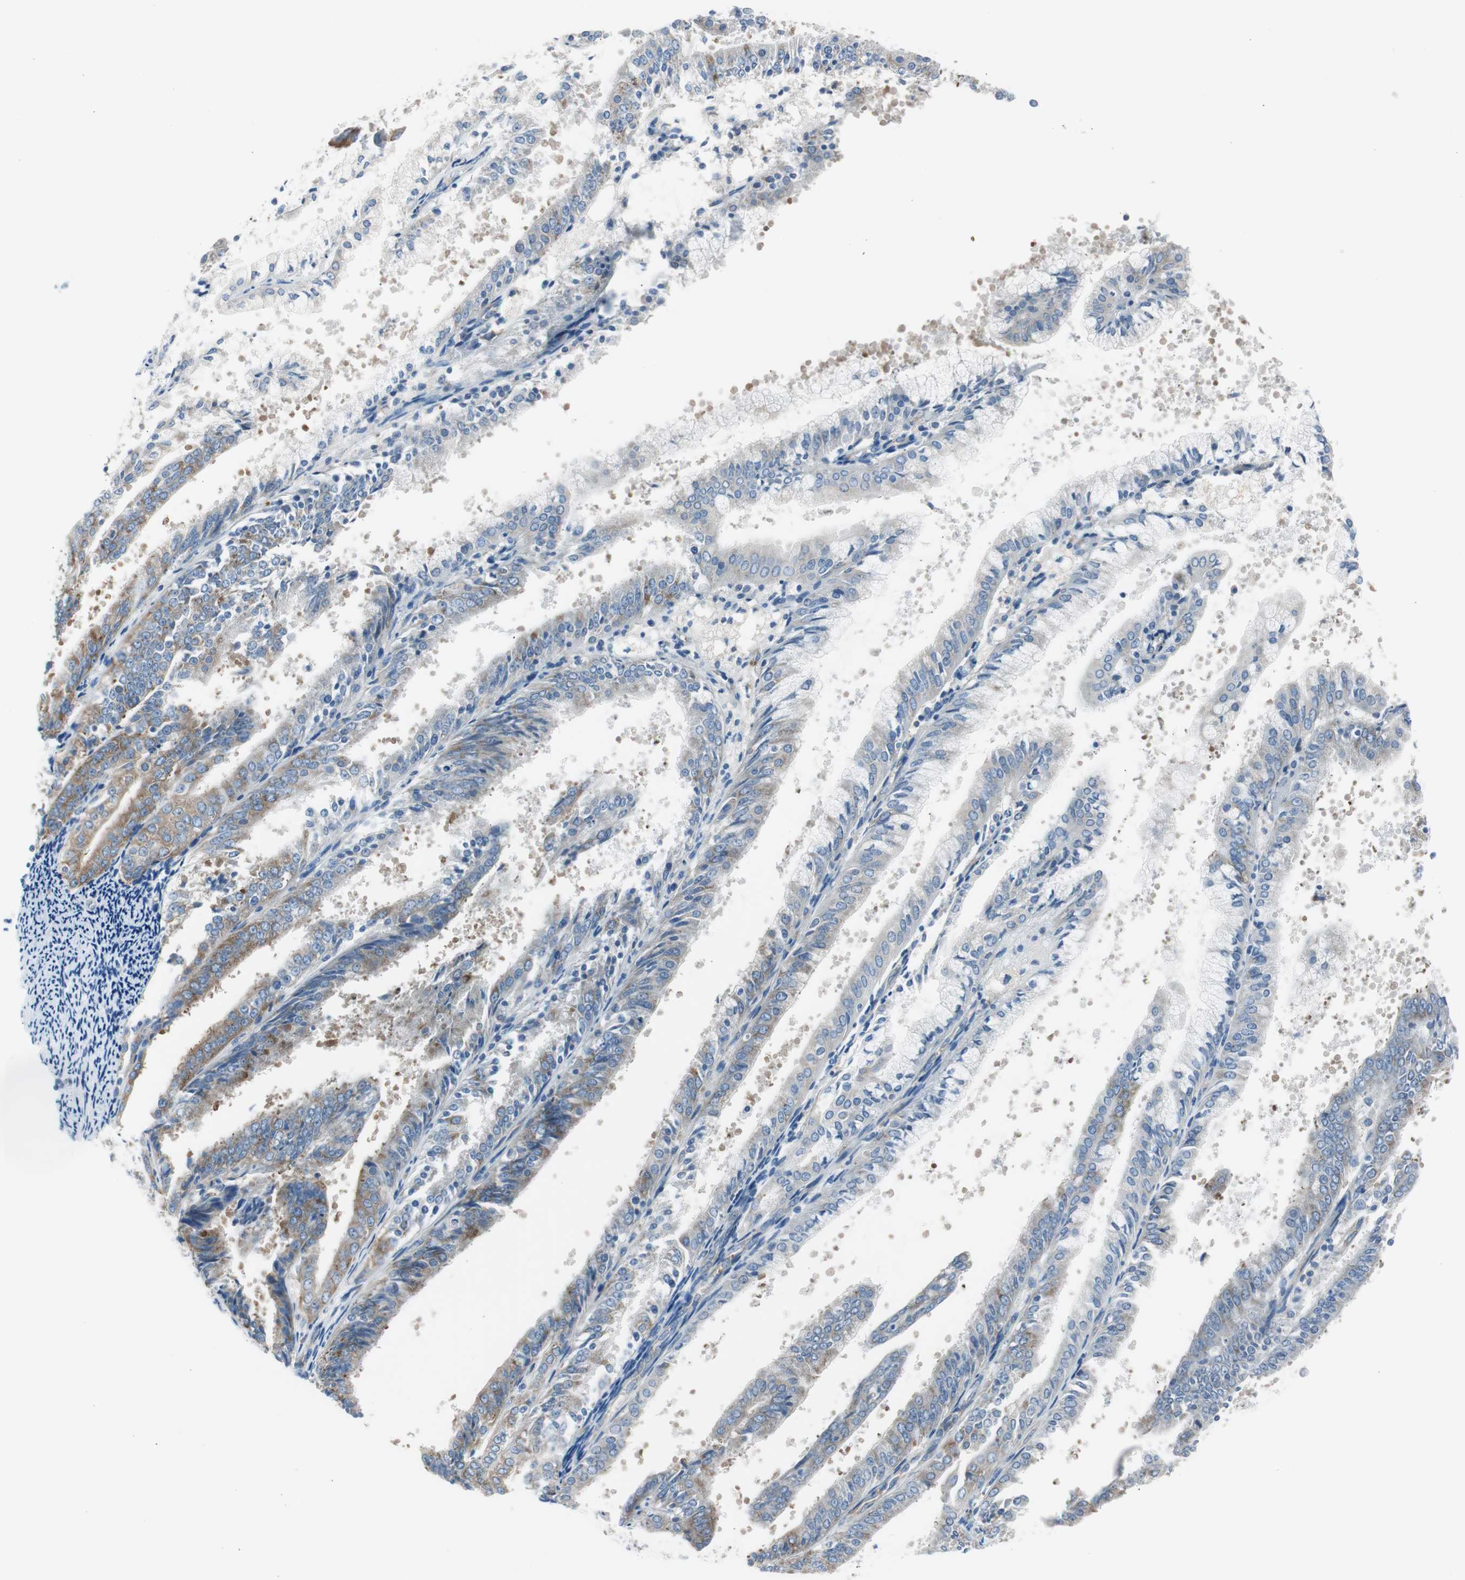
{"staining": {"intensity": "weak", "quantity": "25%-75%", "location": "cytoplasmic/membranous"}, "tissue": "endometrial cancer", "cell_type": "Tumor cells", "image_type": "cancer", "snomed": [{"axis": "morphology", "description": "Adenocarcinoma, NOS"}, {"axis": "topography", "description": "Endometrium"}], "caption": "Endometrial adenocarcinoma stained with DAB immunohistochemistry (IHC) reveals low levels of weak cytoplasmic/membranous expression in approximately 25%-75% of tumor cells.", "gene": "RPS12", "patient": {"sex": "female", "age": 63}}